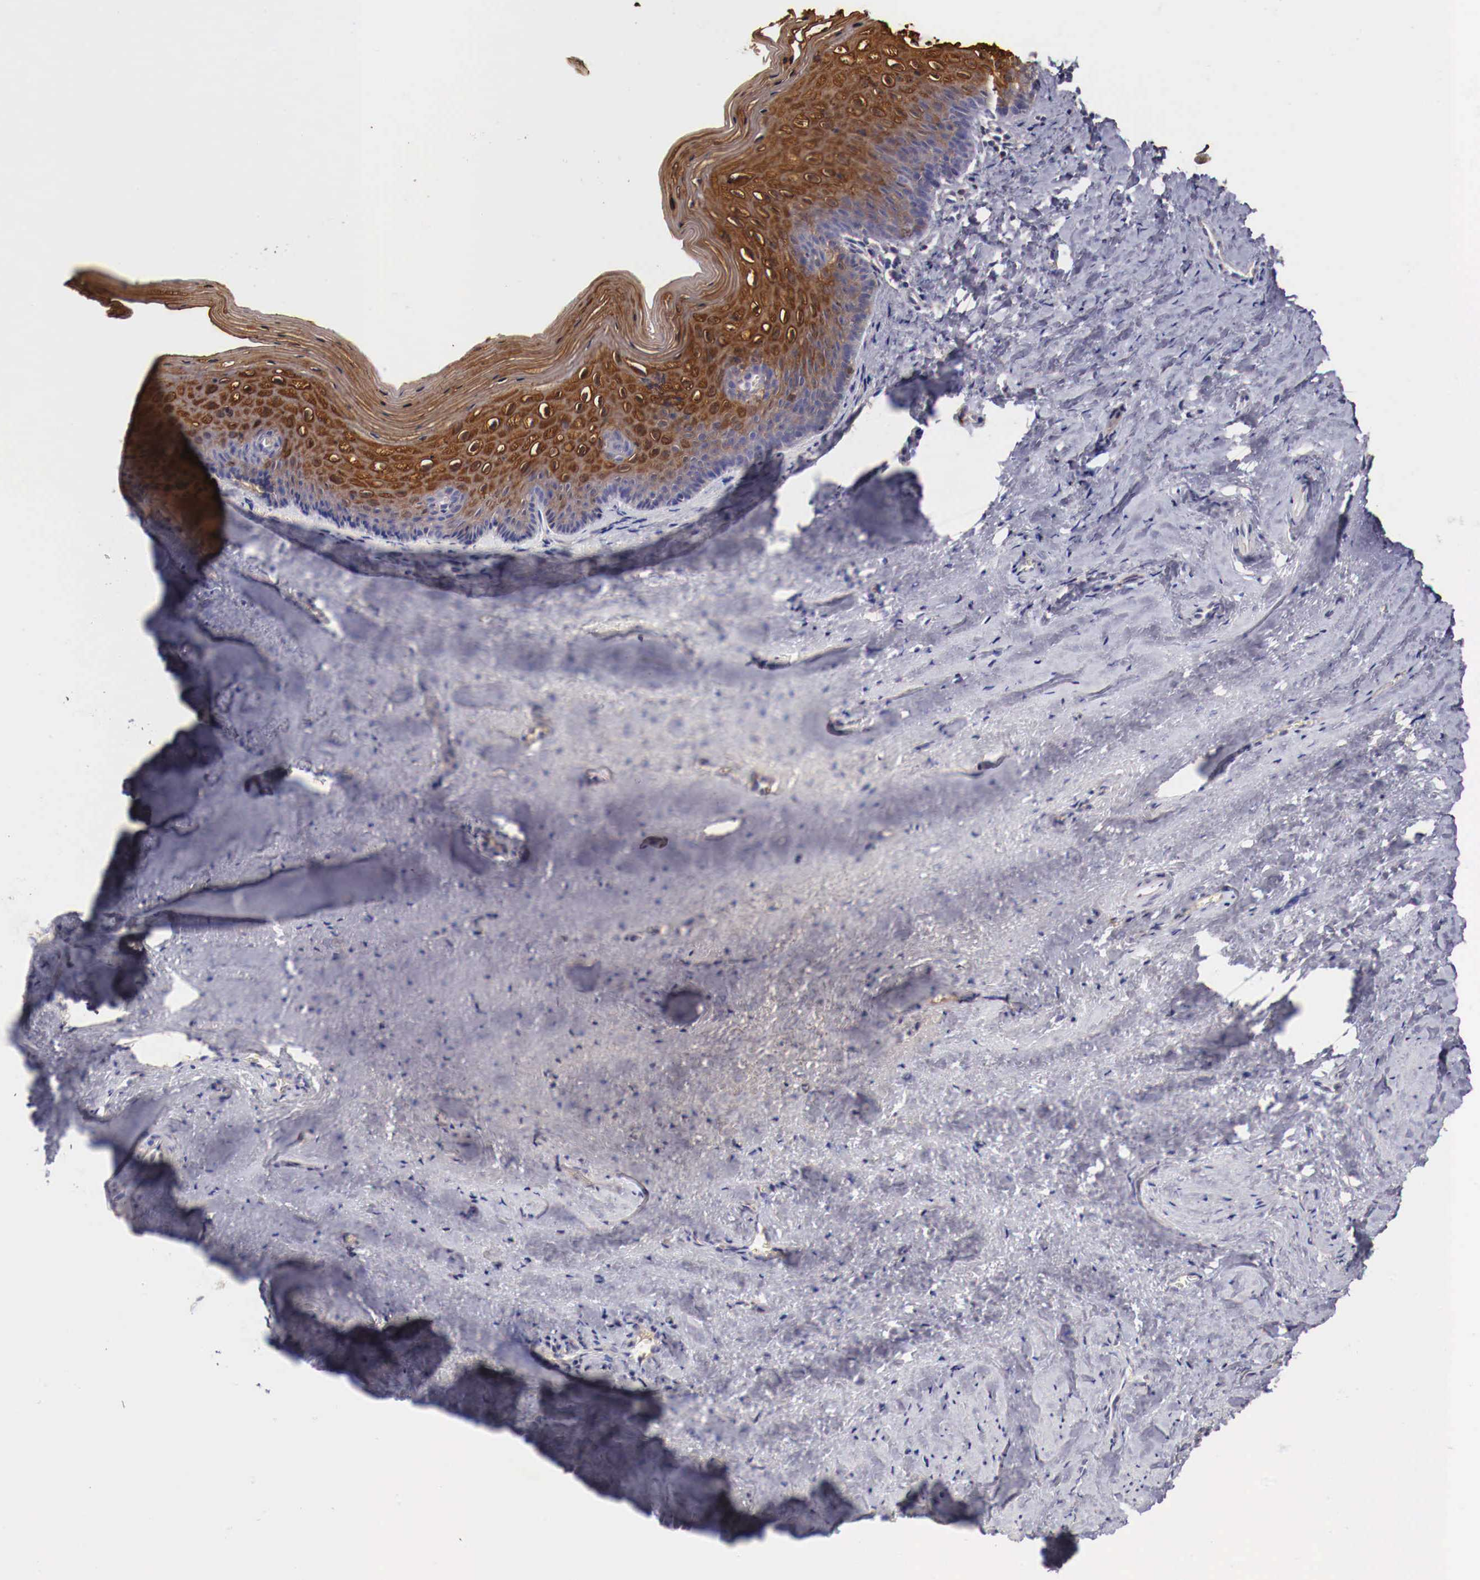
{"staining": {"intensity": "strong", "quantity": ">75%", "location": "cytoplasmic/membranous"}, "tissue": "vagina", "cell_type": "Squamous epithelial cells", "image_type": "normal", "snomed": [{"axis": "morphology", "description": "Normal tissue, NOS"}, {"axis": "topography", "description": "Vagina"}], "caption": "IHC image of normal vagina stained for a protein (brown), which demonstrates high levels of strong cytoplasmic/membranous staining in approximately >75% of squamous epithelial cells.", "gene": "PITPNA", "patient": {"sex": "female", "age": 46}}